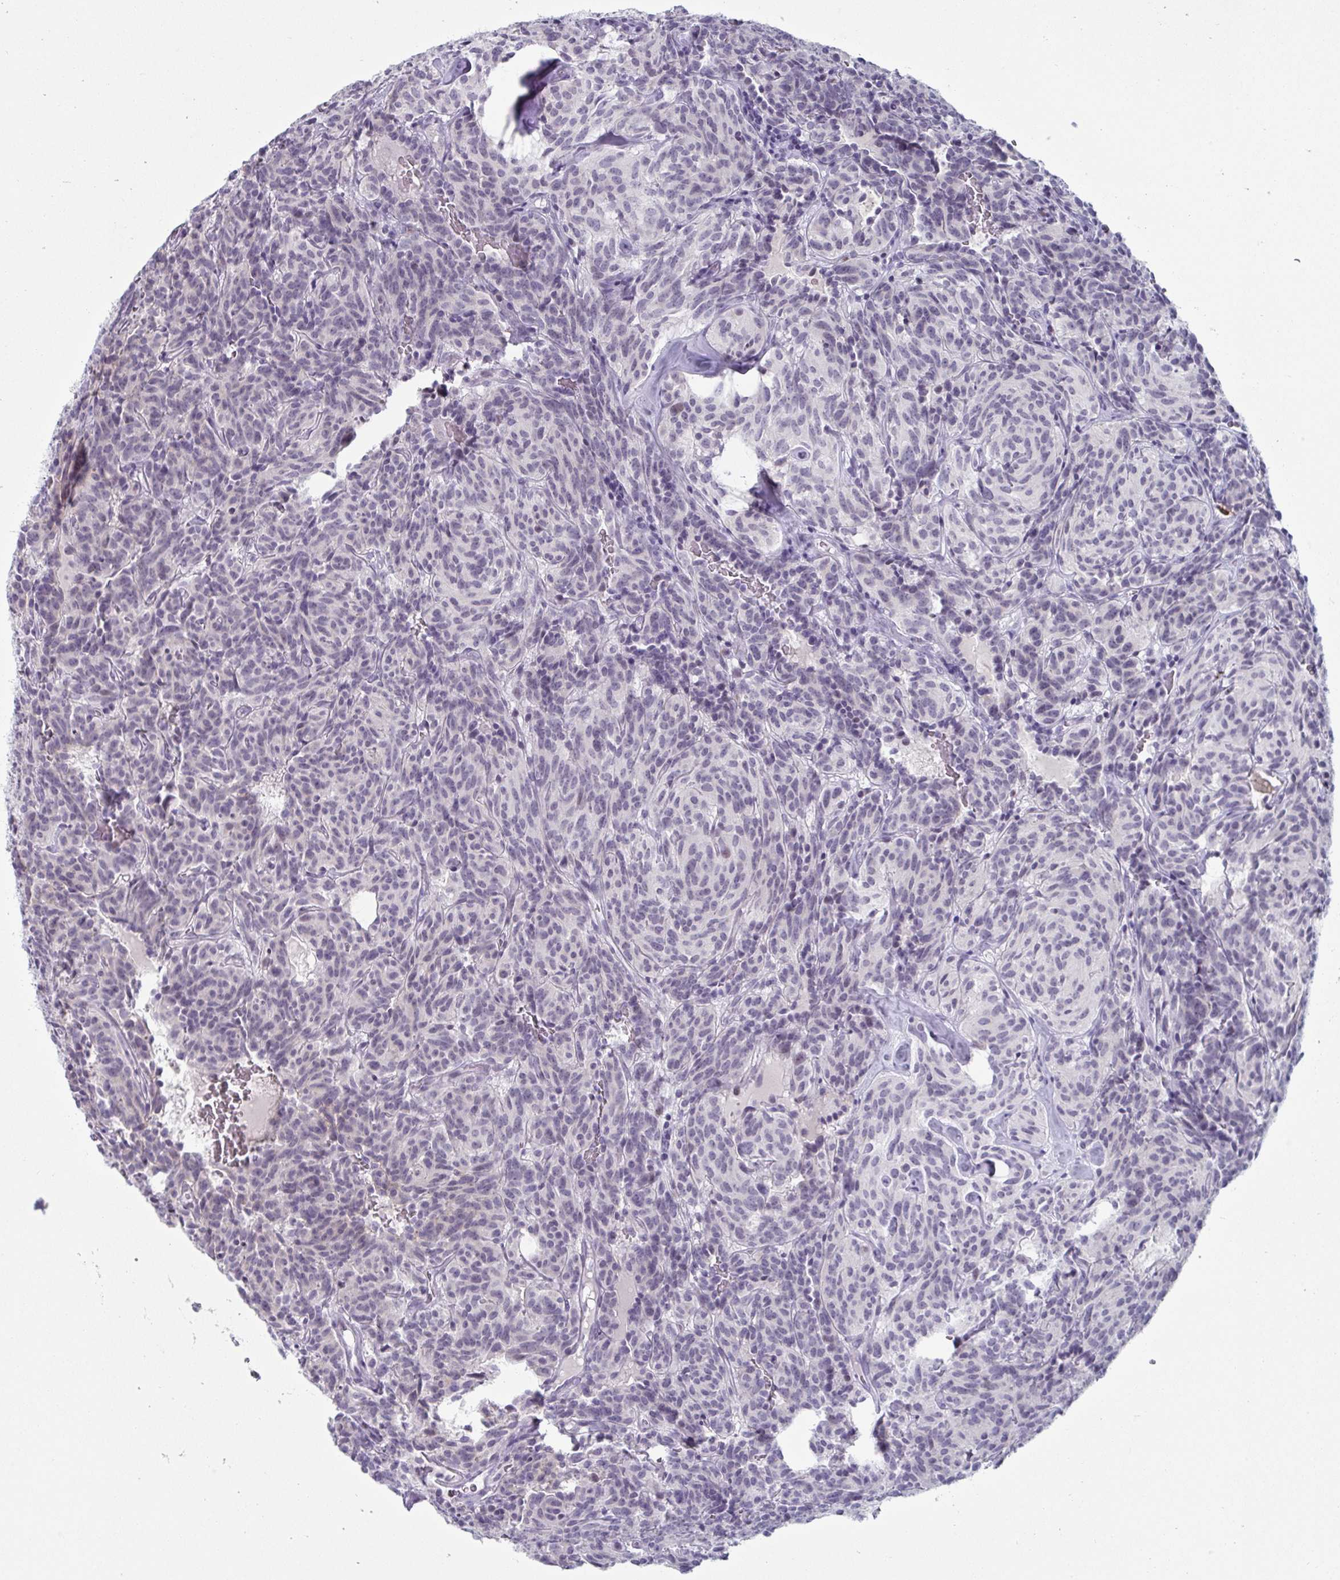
{"staining": {"intensity": "negative", "quantity": "none", "location": "none"}, "tissue": "carcinoid", "cell_type": "Tumor cells", "image_type": "cancer", "snomed": [{"axis": "morphology", "description": "Carcinoid, malignant, NOS"}, {"axis": "topography", "description": "Lung"}], "caption": "The photomicrograph reveals no staining of tumor cells in carcinoid.", "gene": "VSIG10L", "patient": {"sex": "female", "age": 61}}